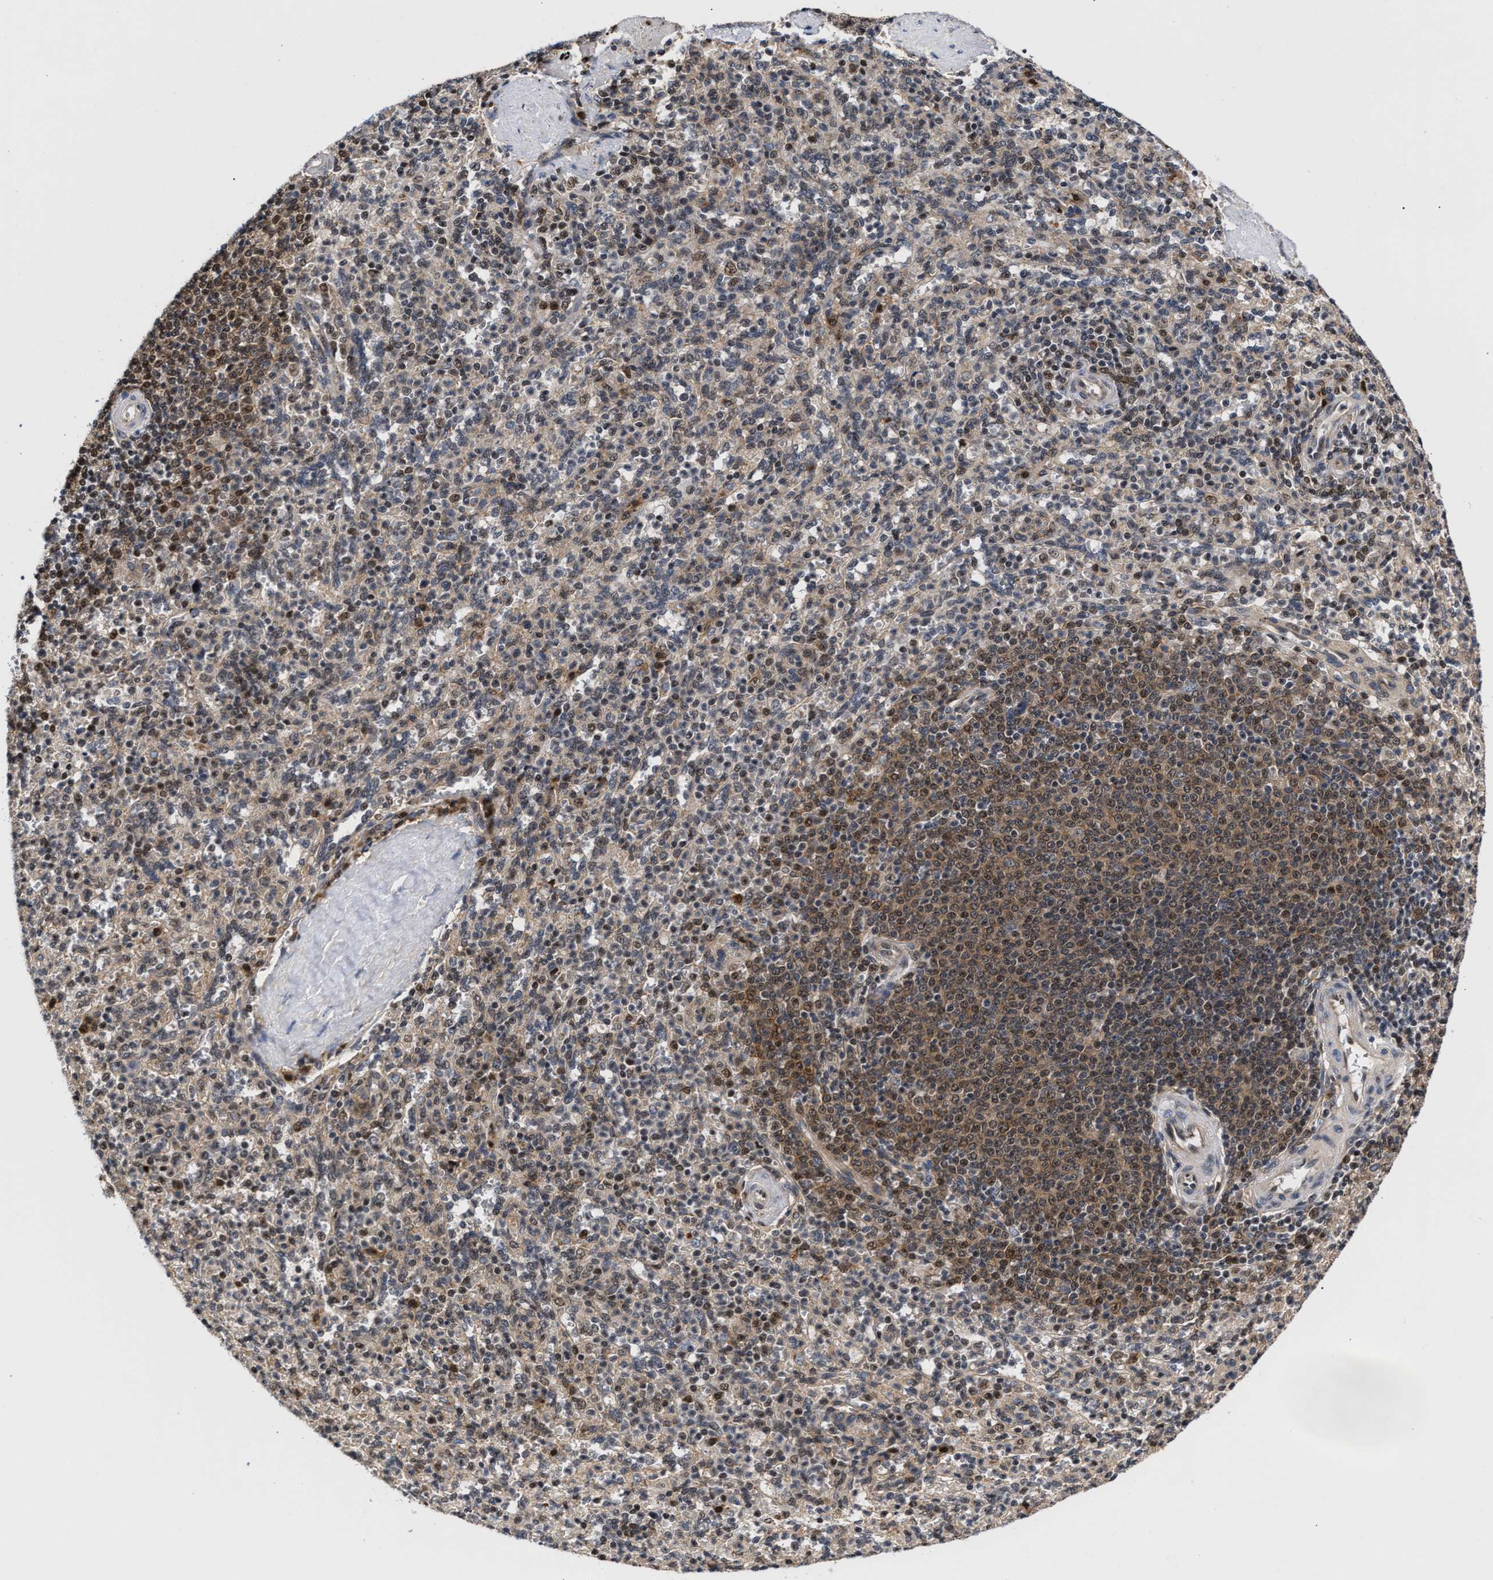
{"staining": {"intensity": "weak", "quantity": "25%-75%", "location": "cytoplasmic/membranous,nuclear"}, "tissue": "spleen", "cell_type": "Cells in red pulp", "image_type": "normal", "snomed": [{"axis": "morphology", "description": "Normal tissue, NOS"}, {"axis": "topography", "description": "Spleen"}], "caption": "Human spleen stained with a protein marker demonstrates weak staining in cells in red pulp.", "gene": "CLIP2", "patient": {"sex": "male", "age": 36}}